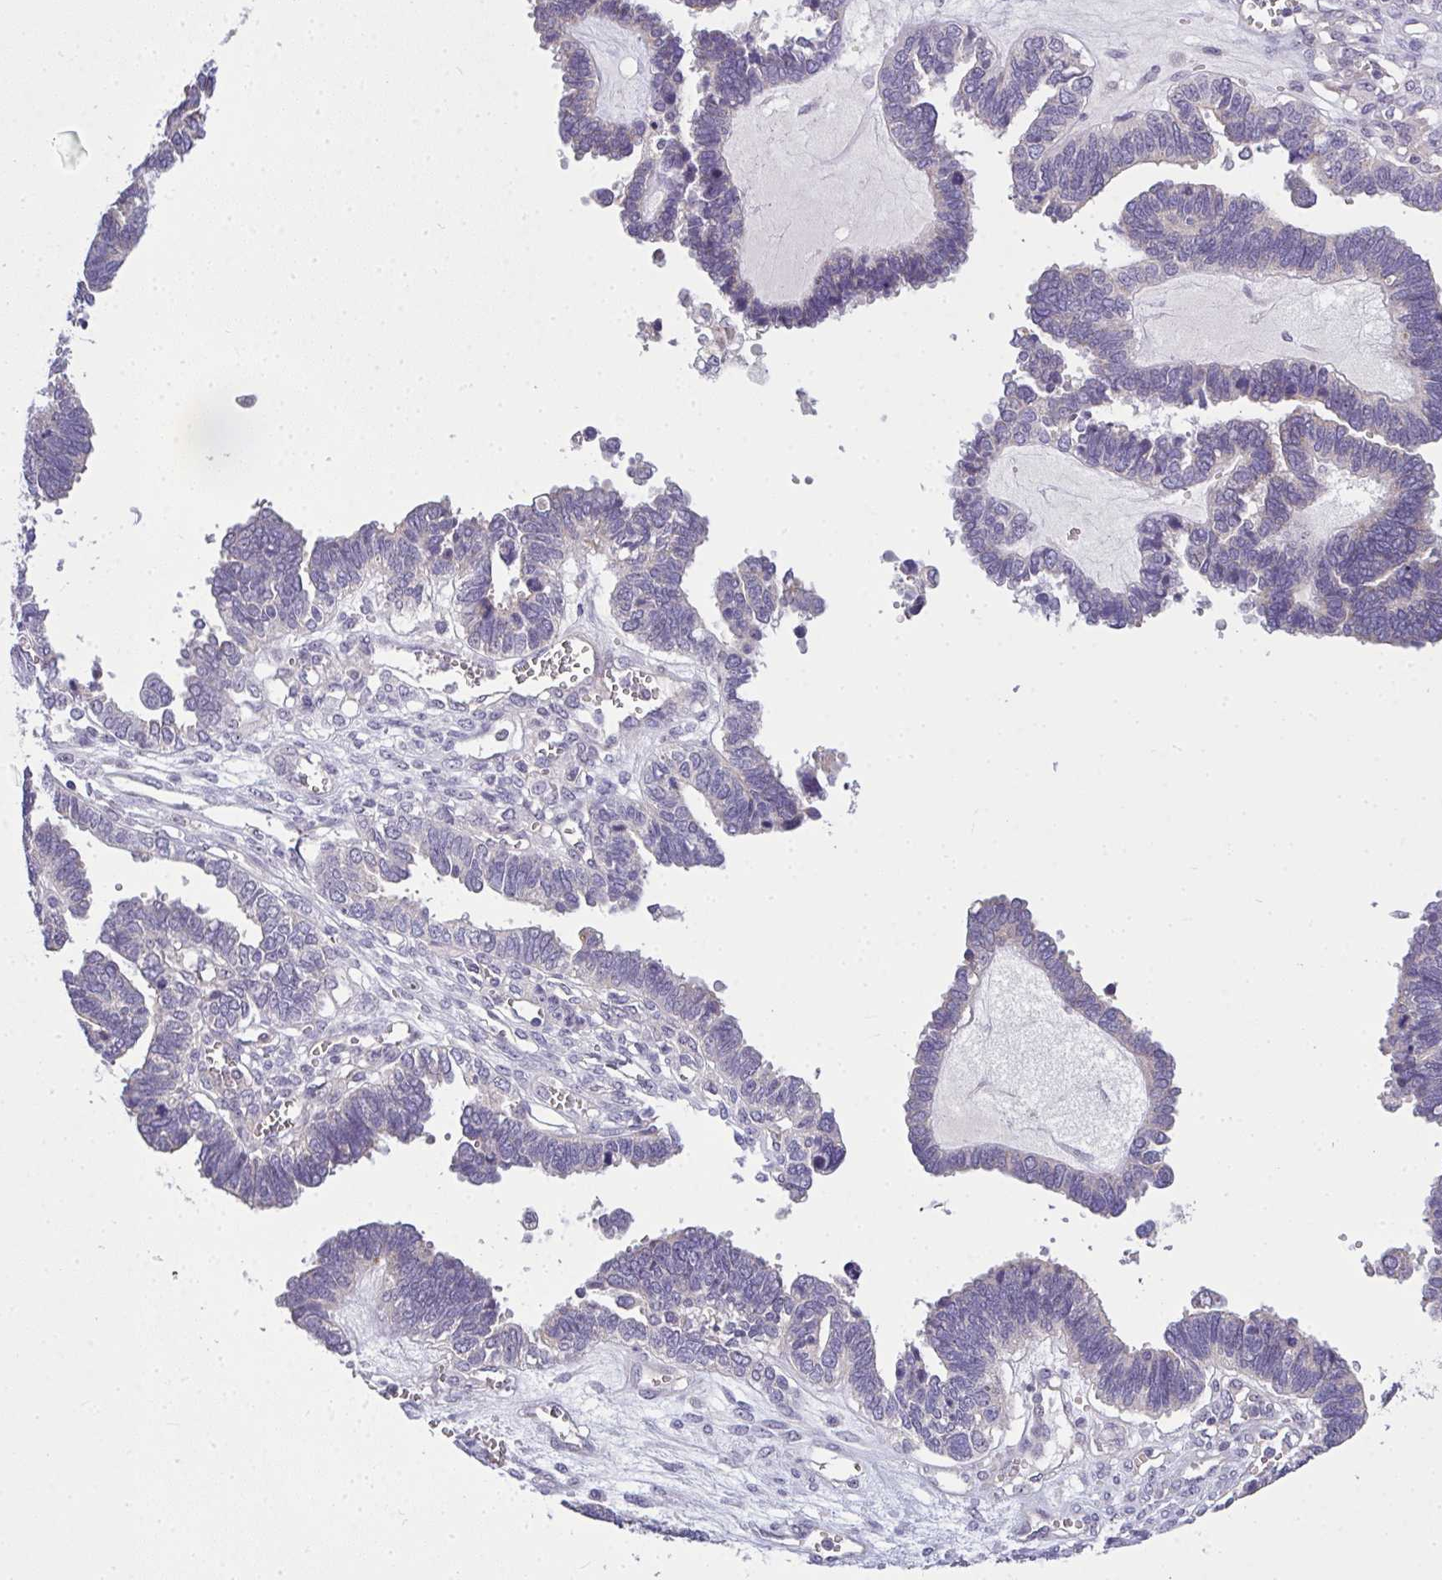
{"staining": {"intensity": "negative", "quantity": "none", "location": "none"}, "tissue": "ovarian cancer", "cell_type": "Tumor cells", "image_type": "cancer", "snomed": [{"axis": "morphology", "description": "Cystadenocarcinoma, serous, NOS"}, {"axis": "topography", "description": "Ovary"}], "caption": "Human ovarian serous cystadenocarcinoma stained for a protein using immunohistochemistry exhibits no positivity in tumor cells.", "gene": "NT5C1A", "patient": {"sex": "female", "age": 51}}